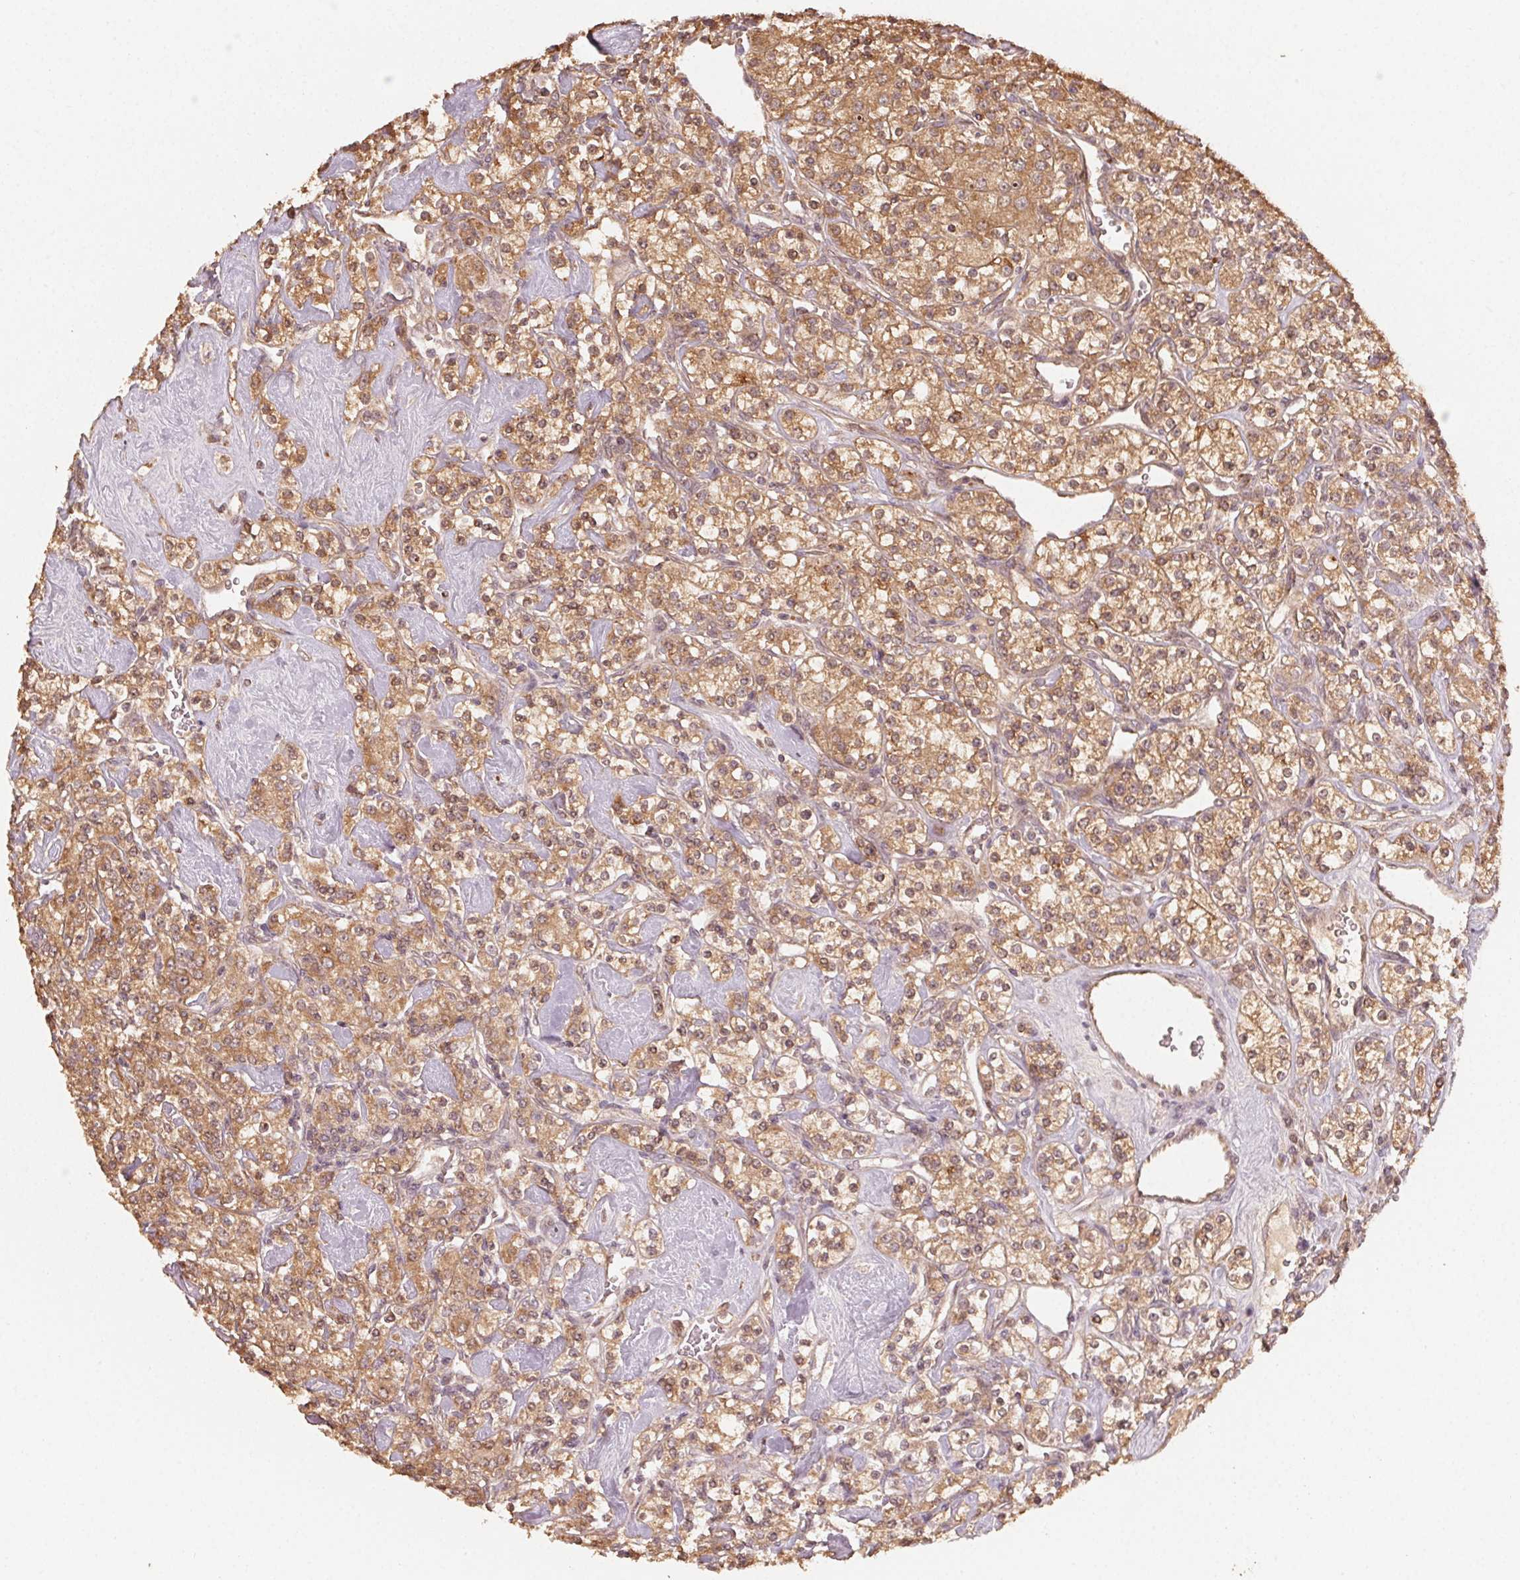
{"staining": {"intensity": "moderate", "quantity": ">75%", "location": "cytoplasmic/membranous"}, "tissue": "renal cancer", "cell_type": "Tumor cells", "image_type": "cancer", "snomed": [{"axis": "morphology", "description": "Adenocarcinoma, NOS"}, {"axis": "topography", "description": "Kidney"}], "caption": "Adenocarcinoma (renal) stained with a protein marker demonstrates moderate staining in tumor cells.", "gene": "WBP2", "patient": {"sex": "male", "age": 77}}